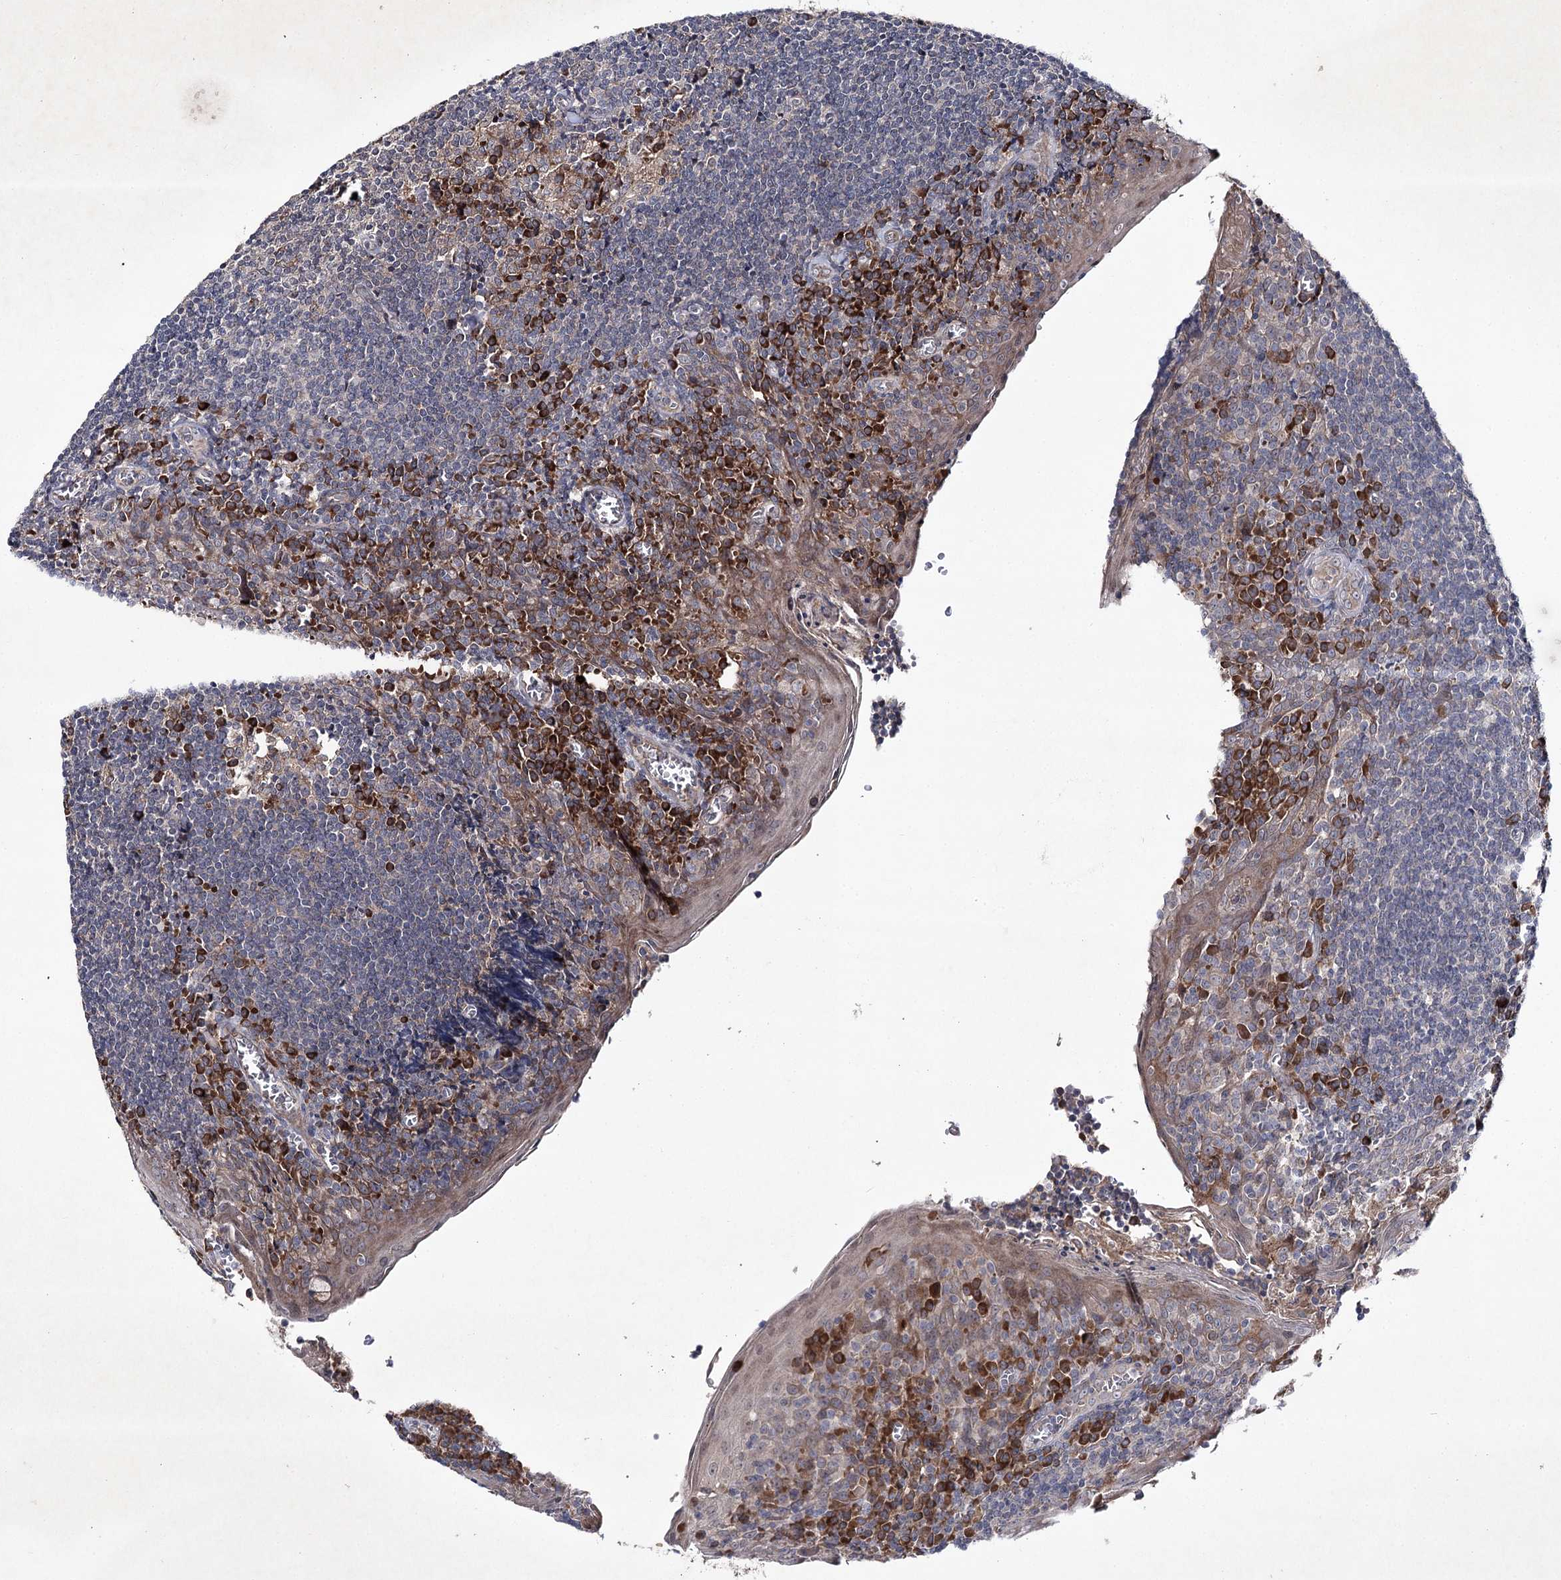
{"staining": {"intensity": "moderate", "quantity": "<25%", "location": "cytoplasmic/membranous"}, "tissue": "tonsil", "cell_type": "Germinal center cells", "image_type": "normal", "snomed": [{"axis": "morphology", "description": "Normal tissue, NOS"}, {"axis": "topography", "description": "Tonsil"}], "caption": "This micrograph reveals normal tonsil stained with immunohistochemistry (IHC) to label a protein in brown. The cytoplasmic/membranous of germinal center cells show moderate positivity for the protein. Nuclei are counter-stained blue.", "gene": "ALG9", "patient": {"sex": "male", "age": 27}}